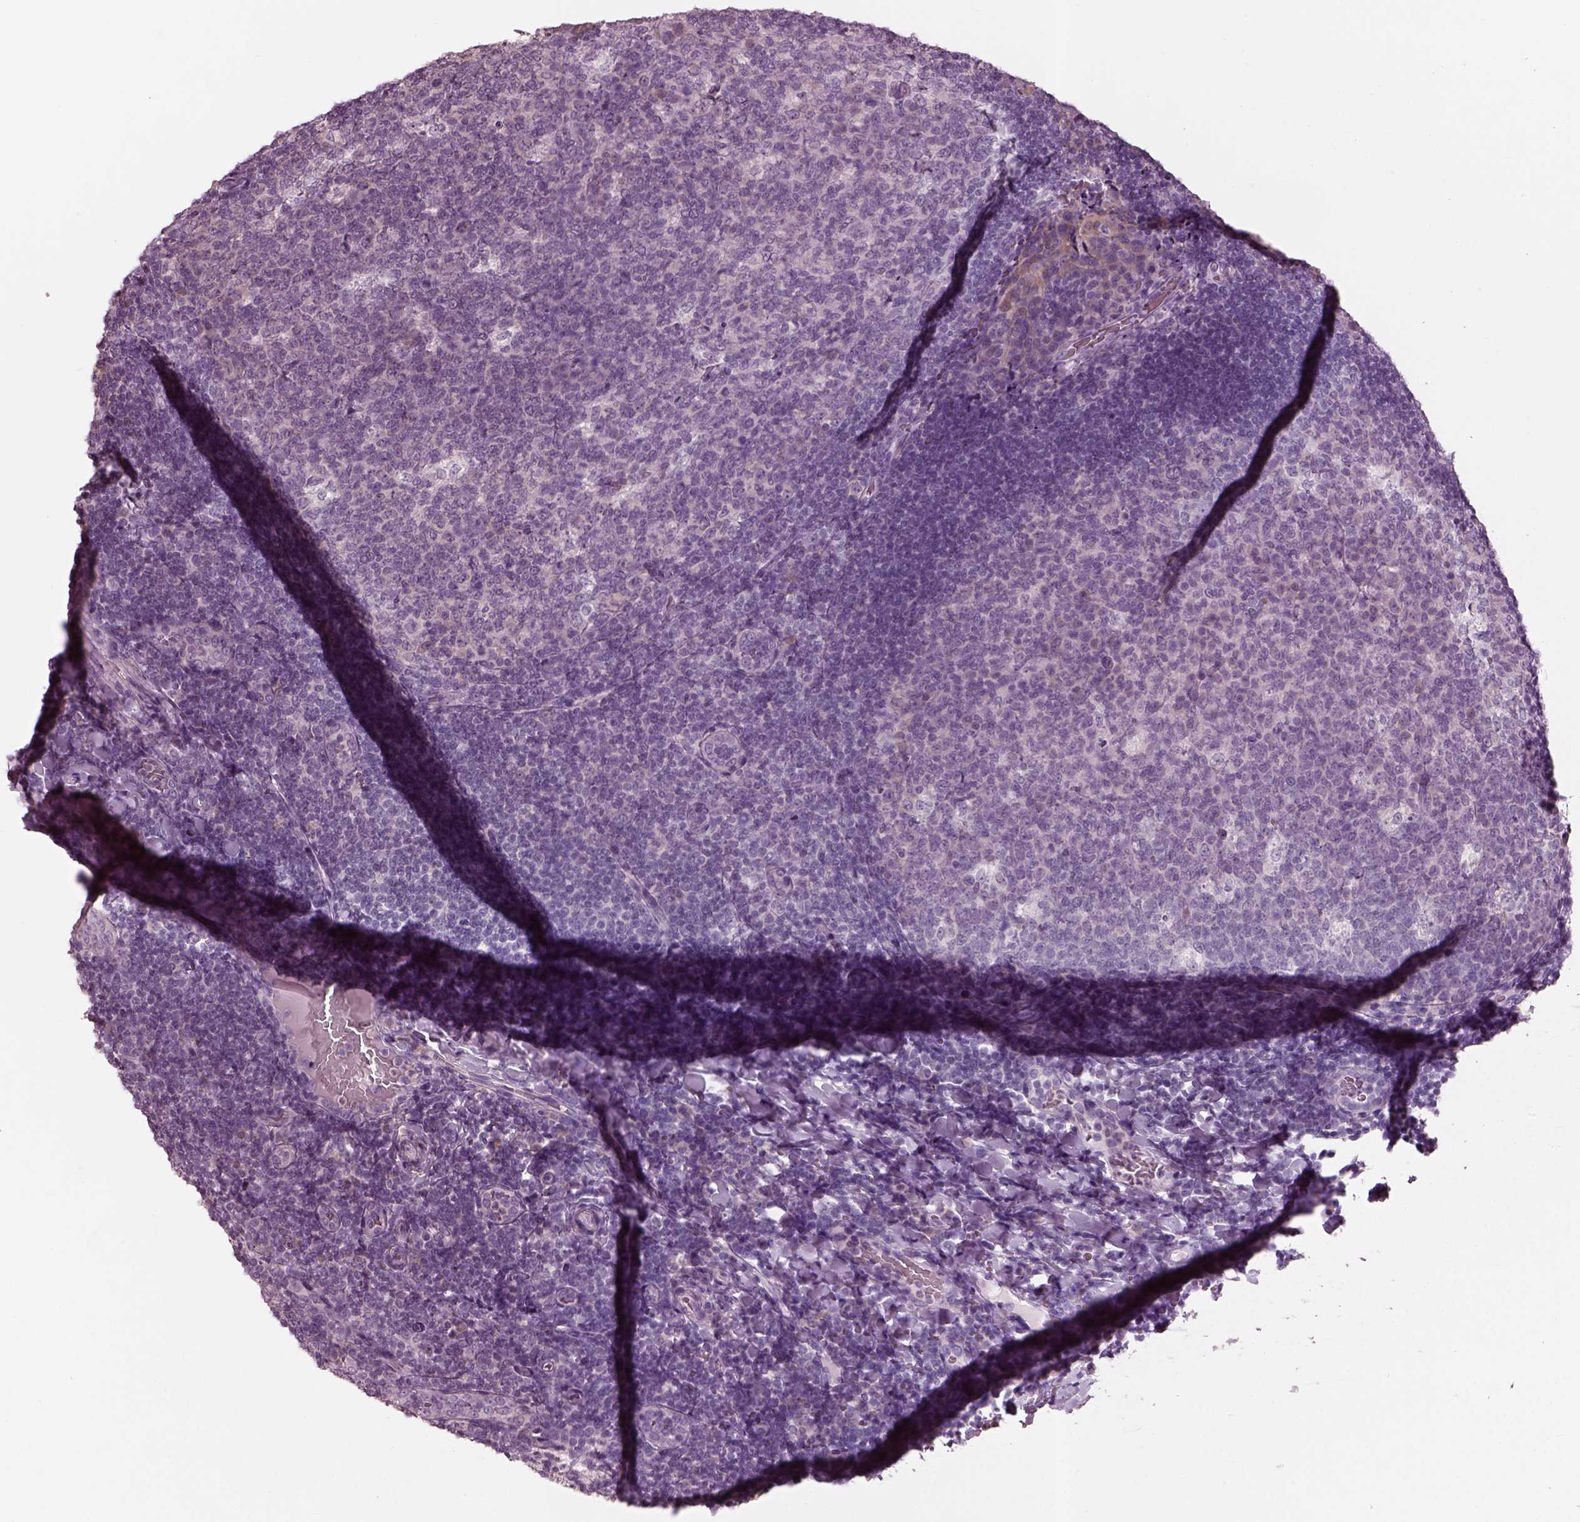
{"staining": {"intensity": "negative", "quantity": "none", "location": "none"}, "tissue": "tonsil", "cell_type": "Germinal center cells", "image_type": "normal", "snomed": [{"axis": "morphology", "description": "Normal tissue, NOS"}, {"axis": "topography", "description": "Tonsil"}], "caption": "DAB (3,3'-diaminobenzidine) immunohistochemical staining of normal human tonsil displays no significant staining in germinal center cells. (DAB immunohistochemistry (IHC), high magnification).", "gene": "SLC27A2", "patient": {"sex": "male", "age": 17}}